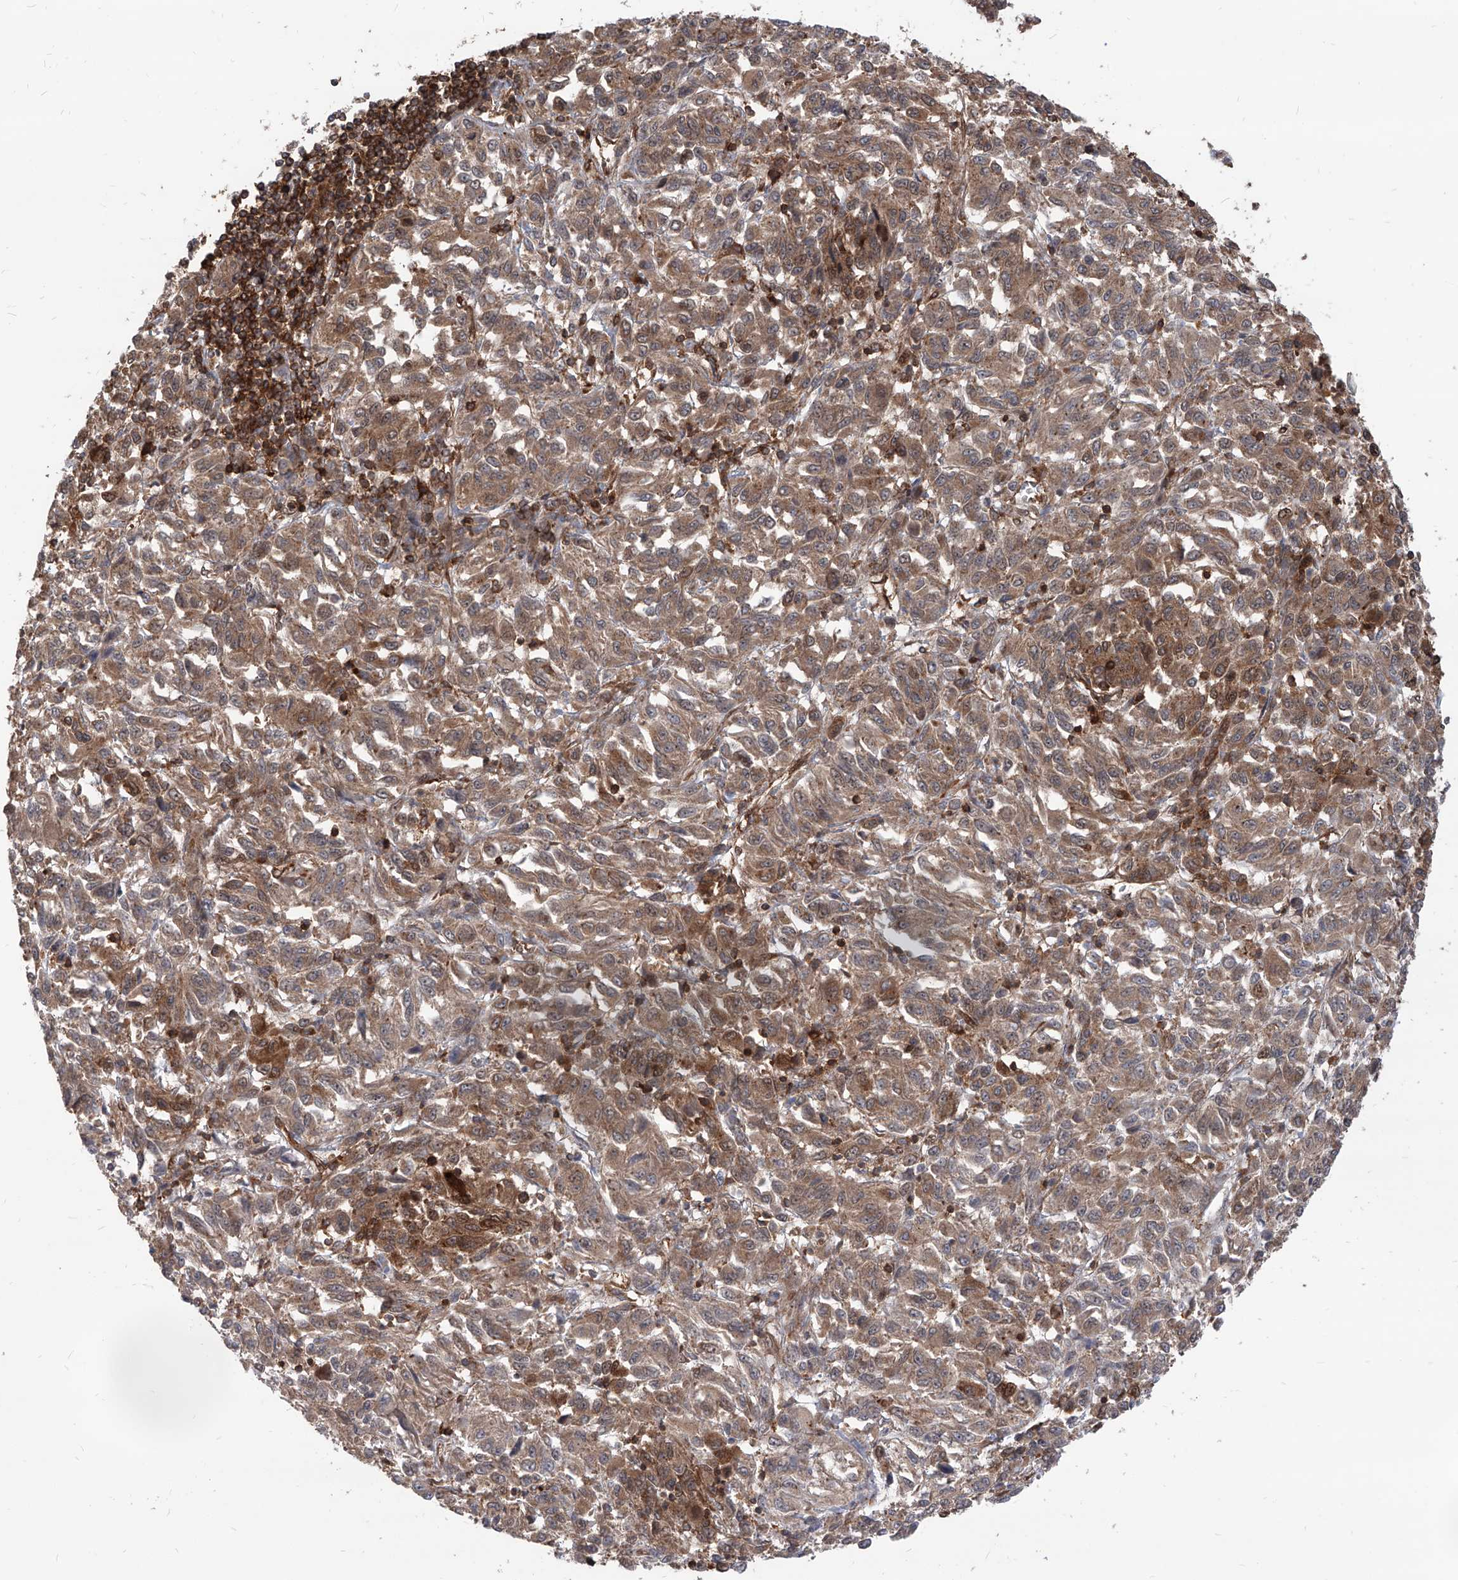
{"staining": {"intensity": "moderate", "quantity": ">75%", "location": "cytoplasmic/membranous"}, "tissue": "melanoma", "cell_type": "Tumor cells", "image_type": "cancer", "snomed": [{"axis": "morphology", "description": "Malignant melanoma, Metastatic site"}, {"axis": "topography", "description": "Lung"}], "caption": "Brown immunohistochemical staining in human malignant melanoma (metastatic site) demonstrates moderate cytoplasmic/membranous positivity in about >75% of tumor cells.", "gene": "MAGED2", "patient": {"sex": "male", "age": 64}}